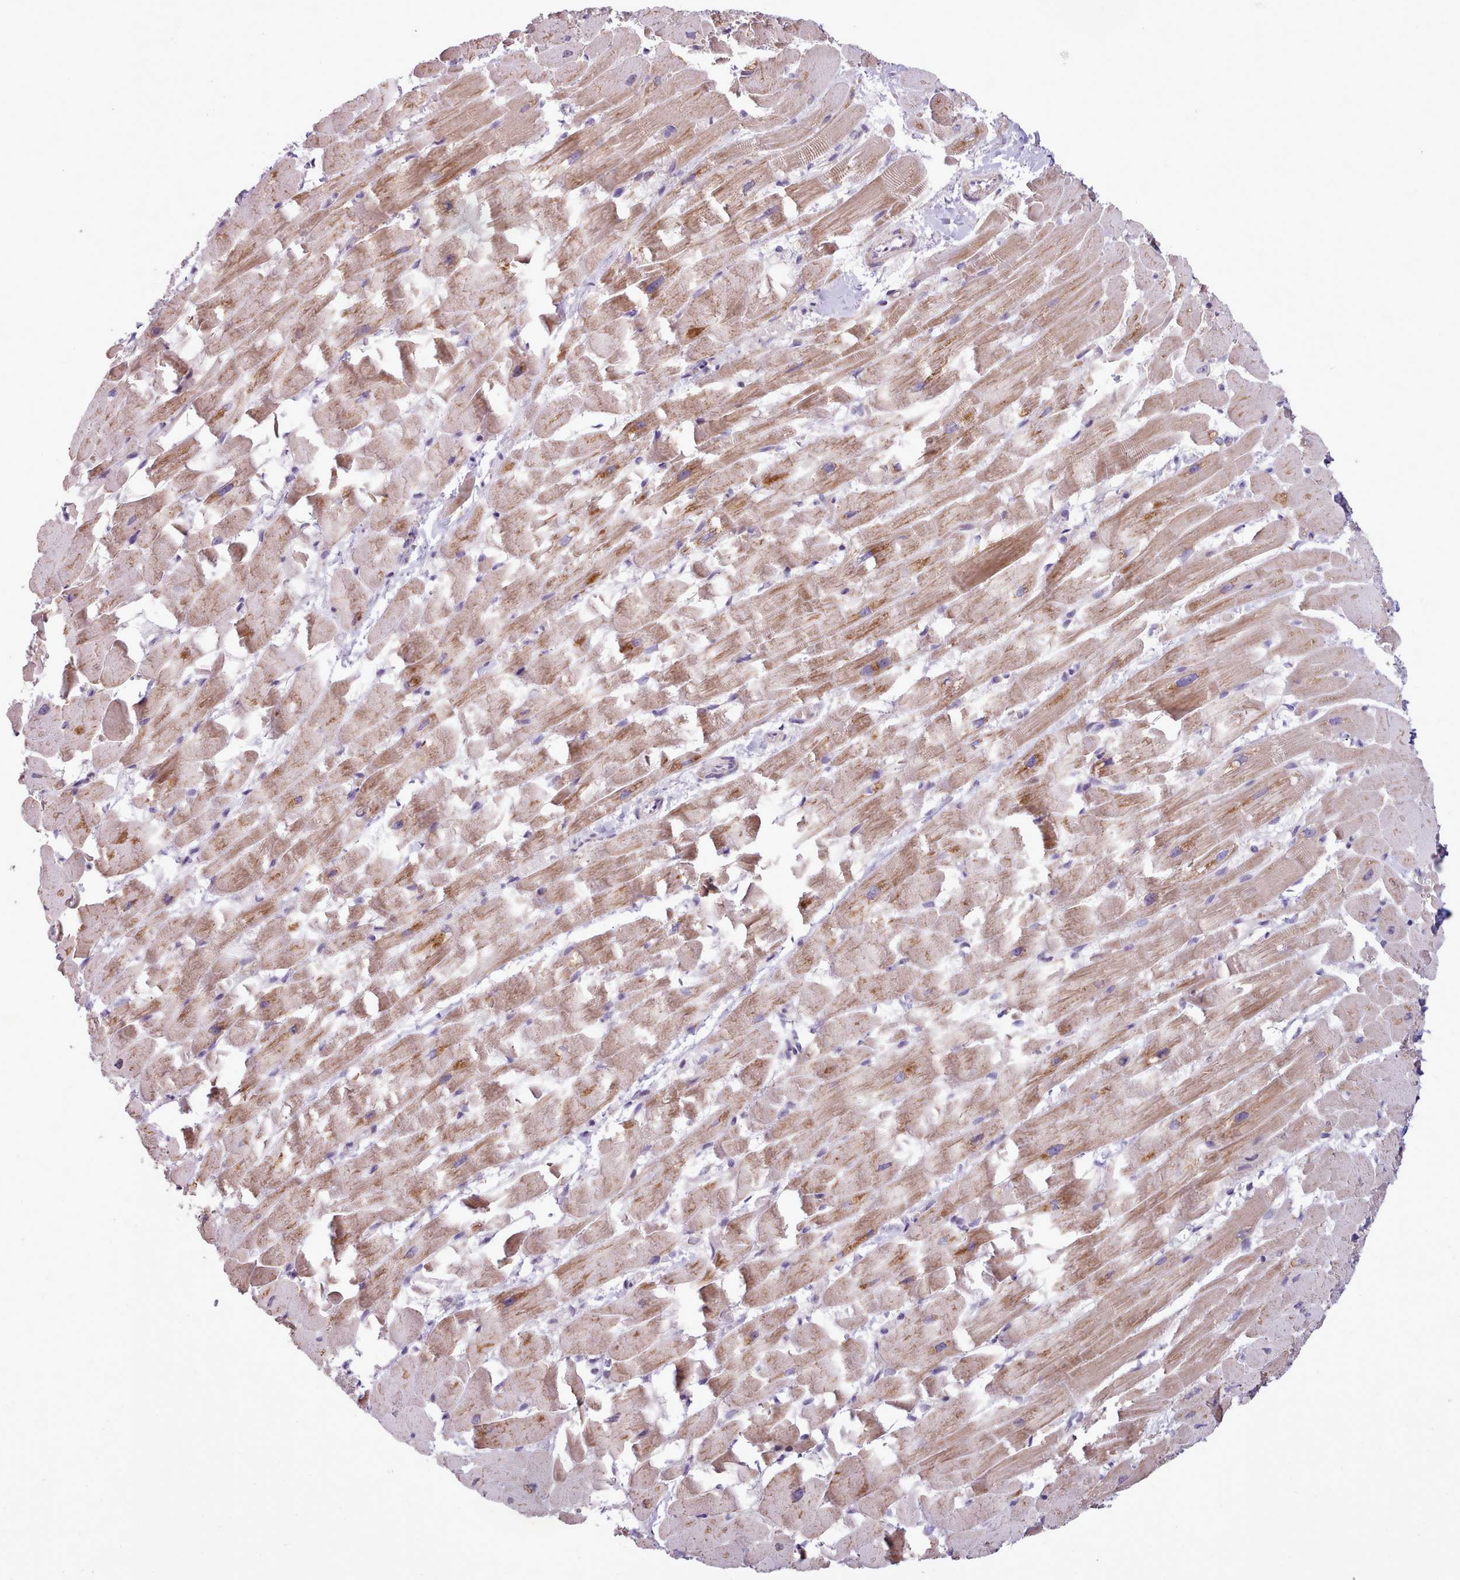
{"staining": {"intensity": "moderate", "quantity": "25%-75%", "location": "cytoplasmic/membranous"}, "tissue": "heart muscle", "cell_type": "Cardiomyocytes", "image_type": "normal", "snomed": [{"axis": "morphology", "description": "Normal tissue, NOS"}, {"axis": "topography", "description": "Heart"}], "caption": "The immunohistochemical stain labels moderate cytoplasmic/membranous staining in cardiomyocytes of benign heart muscle. (DAB = brown stain, brightfield microscopy at high magnification).", "gene": "SLC52A3", "patient": {"sex": "male", "age": 37}}